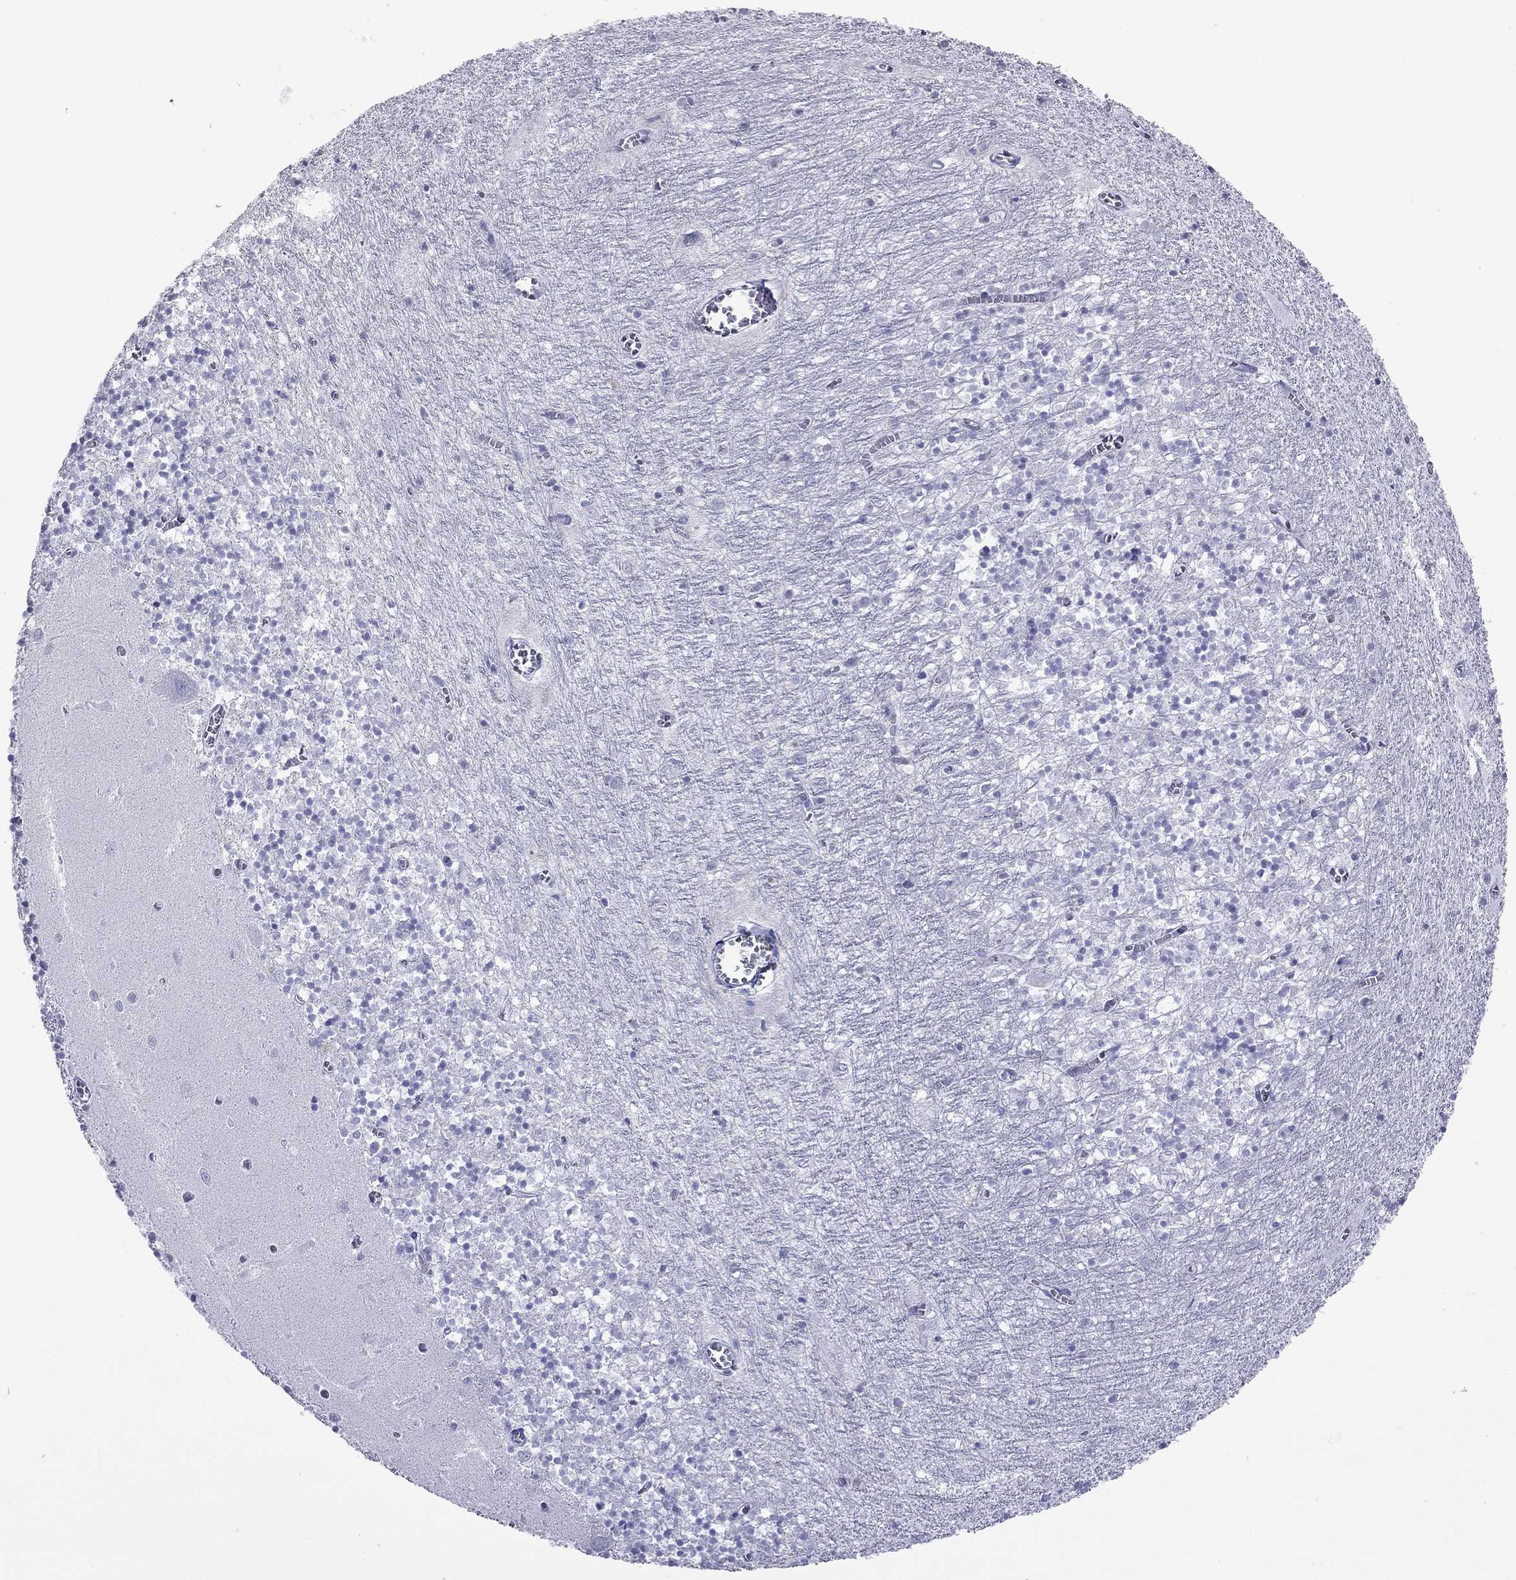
{"staining": {"intensity": "negative", "quantity": "none", "location": "none"}, "tissue": "cerebellum", "cell_type": "Cells in granular layer", "image_type": "normal", "snomed": [{"axis": "morphology", "description": "Normal tissue, NOS"}, {"axis": "topography", "description": "Cerebellum"}], "caption": "Benign cerebellum was stained to show a protein in brown. There is no significant expression in cells in granular layer.", "gene": "KLRG1", "patient": {"sex": "female", "age": 64}}